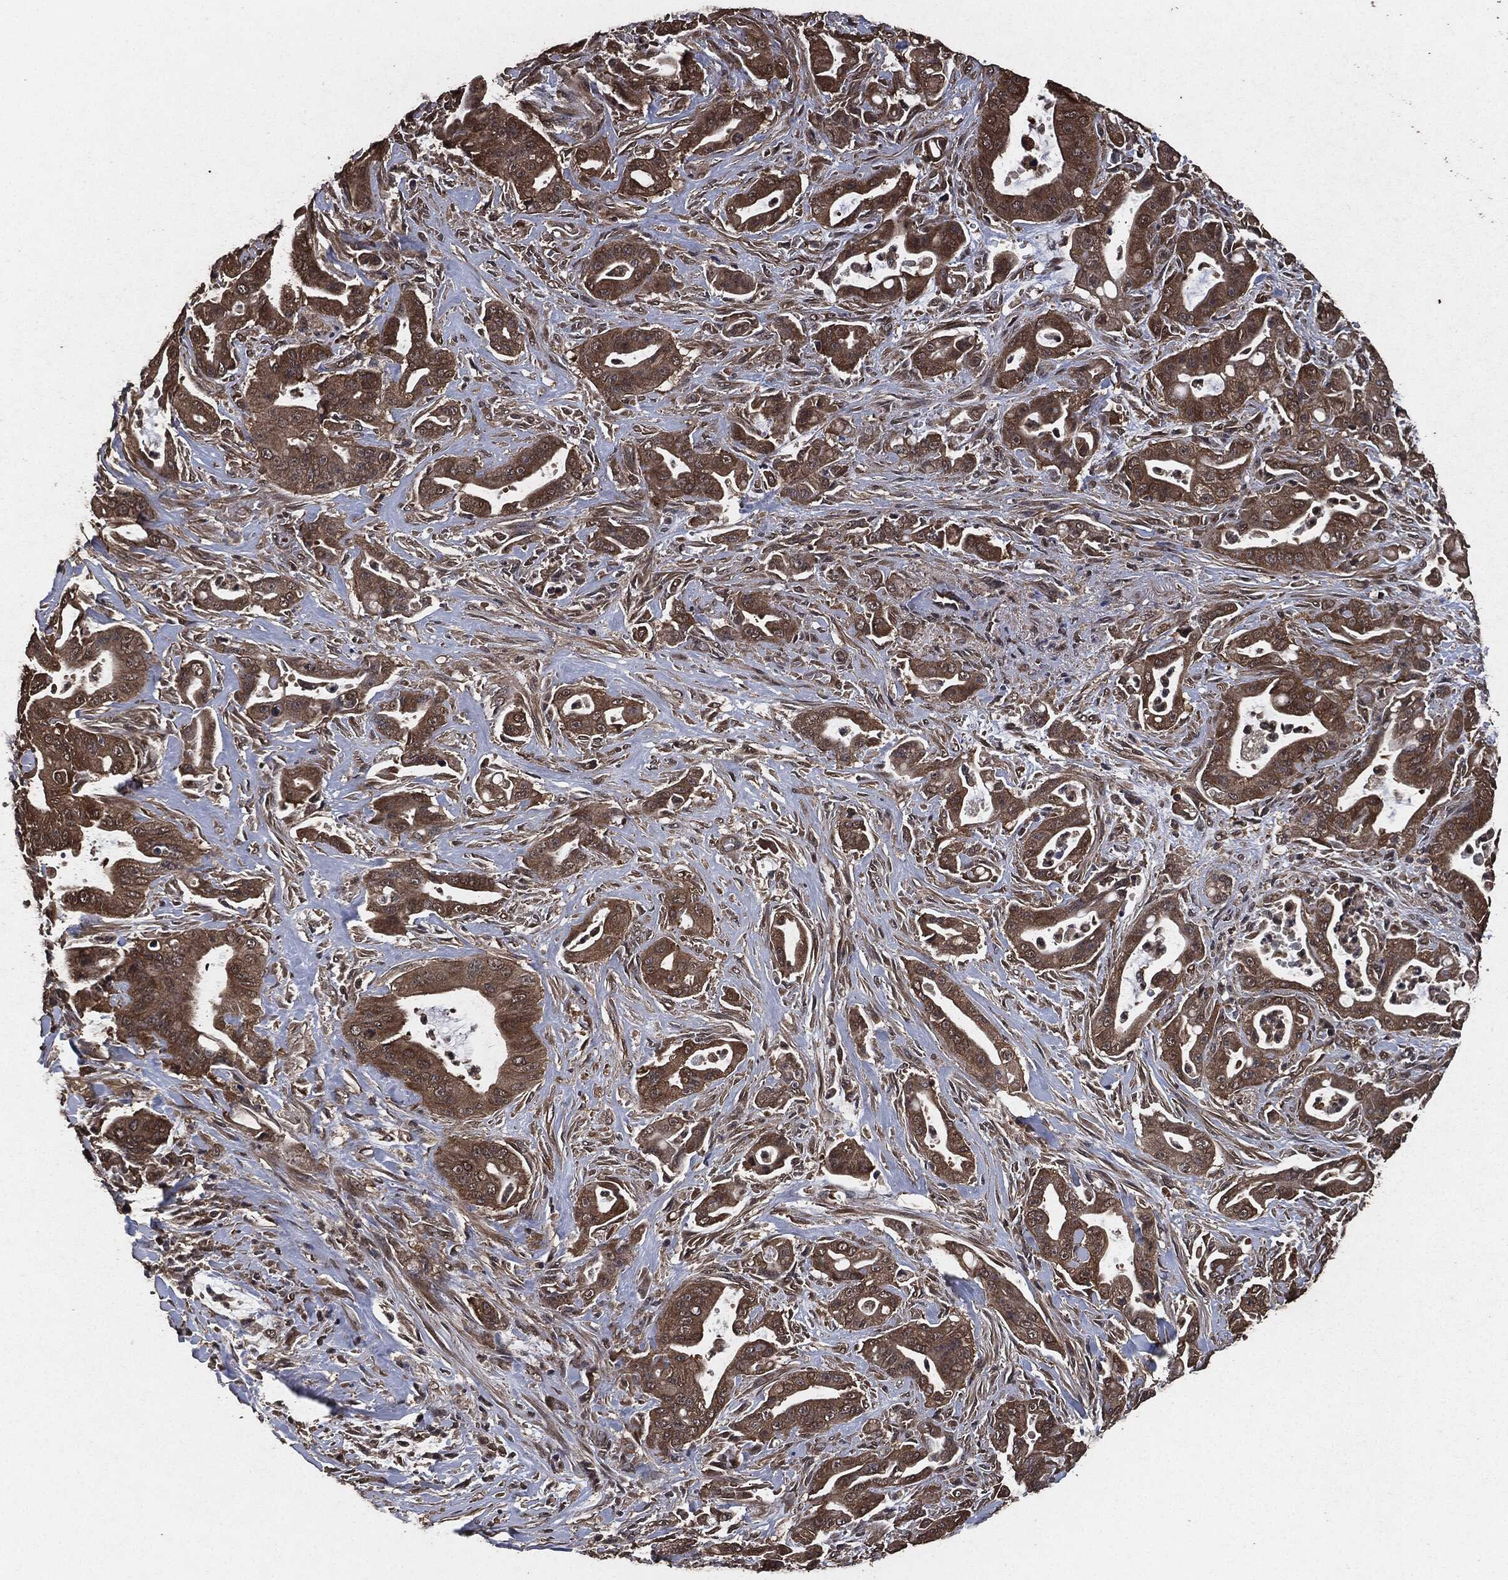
{"staining": {"intensity": "moderate", "quantity": ">75%", "location": "cytoplasmic/membranous"}, "tissue": "pancreatic cancer", "cell_type": "Tumor cells", "image_type": "cancer", "snomed": [{"axis": "morphology", "description": "Normal tissue, NOS"}, {"axis": "morphology", "description": "Inflammation, NOS"}, {"axis": "morphology", "description": "Adenocarcinoma, NOS"}, {"axis": "topography", "description": "Pancreas"}], "caption": "Brown immunohistochemical staining in pancreatic cancer demonstrates moderate cytoplasmic/membranous positivity in approximately >75% of tumor cells. (Brightfield microscopy of DAB IHC at high magnification).", "gene": "AKT1S1", "patient": {"sex": "male", "age": 57}}